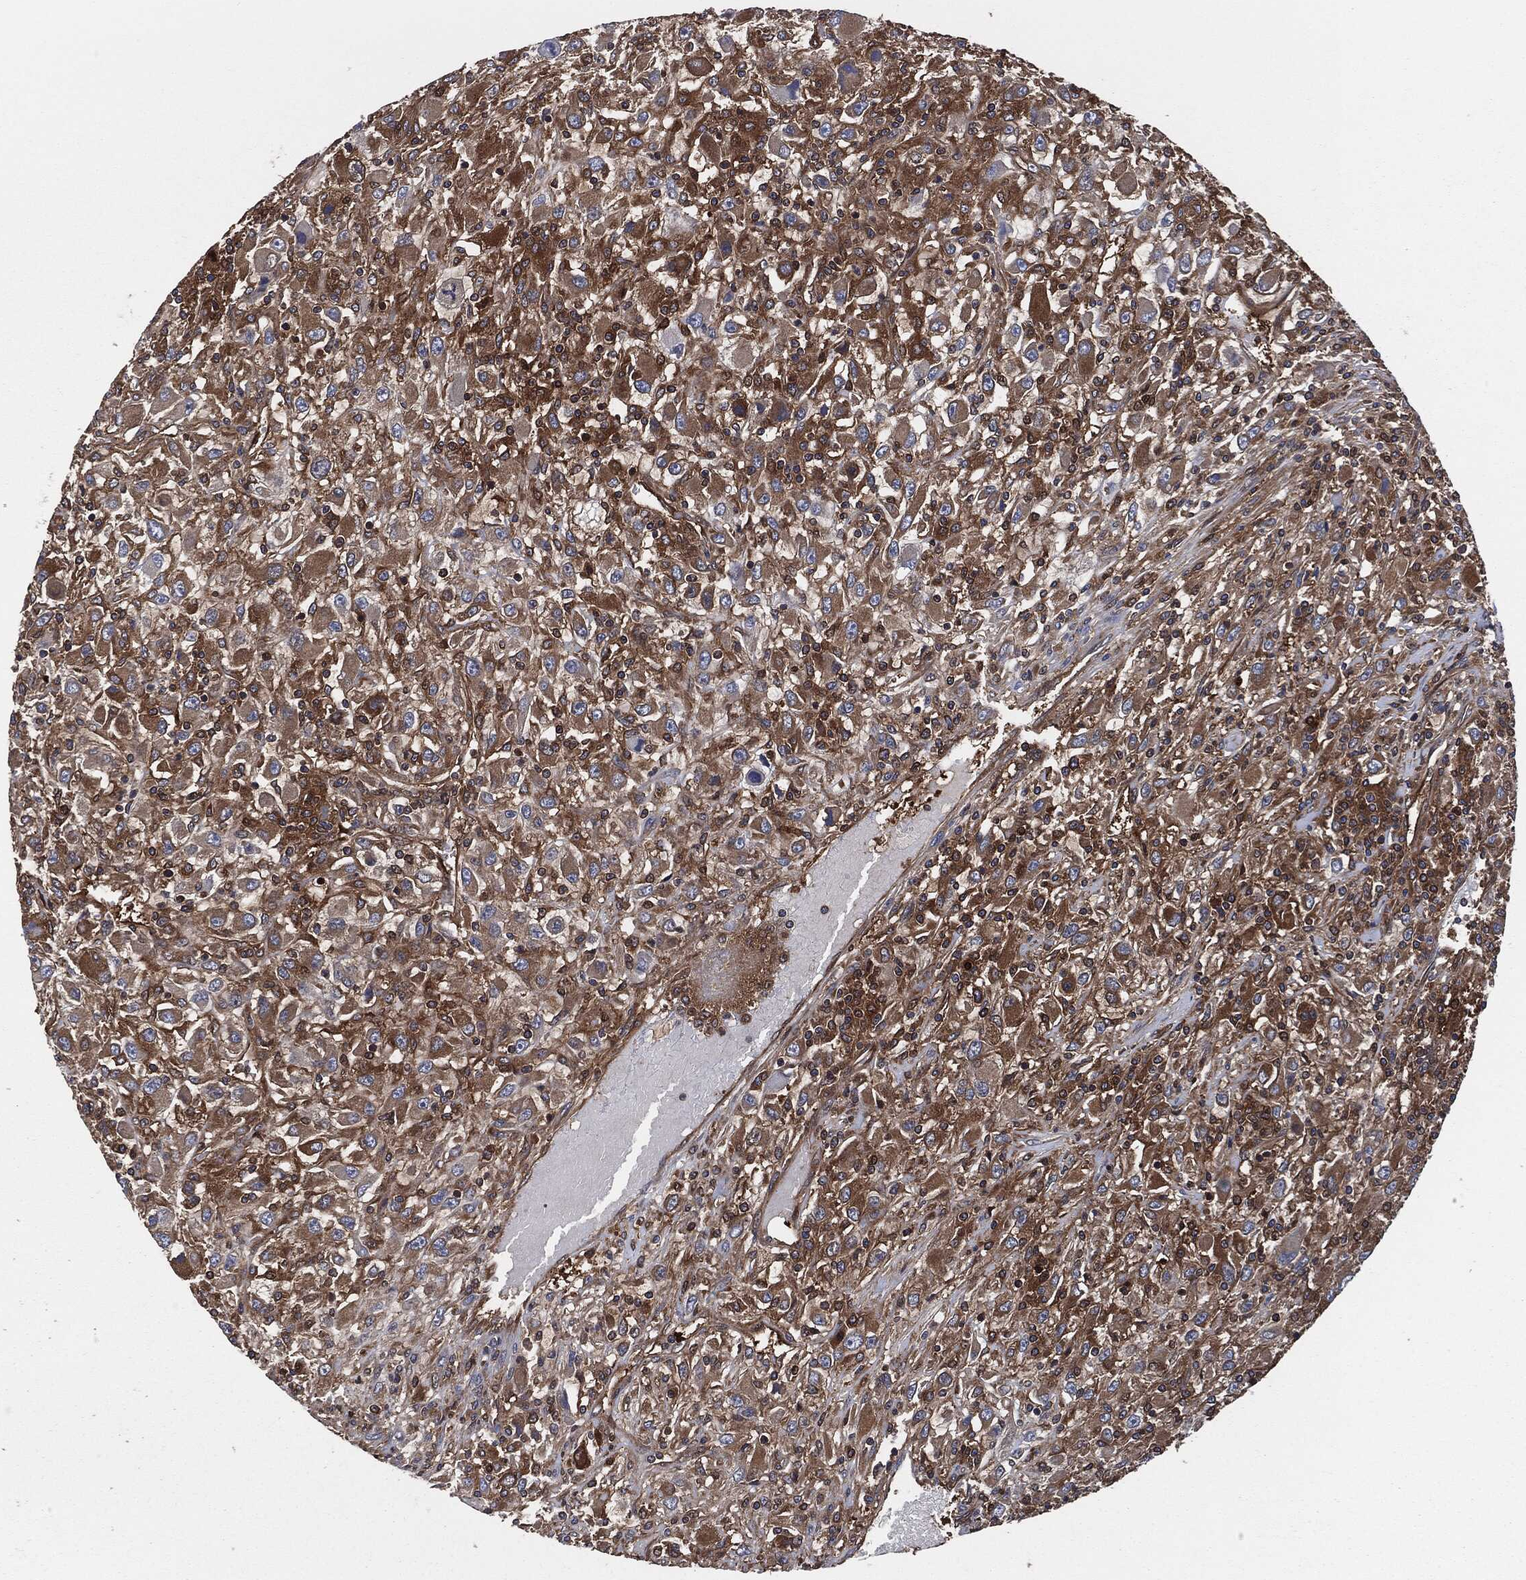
{"staining": {"intensity": "strong", "quantity": ">75%", "location": "cytoplasmic/membranous"}, "tissue": "renal cancer", "cell_type": "Tumor cells", "image_type": "cancer", "snomed": [{"axis": "morphology", "description": "Adenocarcinoma, NOS"}, {"axis": "topography", "description": "Kidney"}], "caption": "Renal adenocarcinoma stained with a protein marker reveals strong staining in tumor cells.", "gene": "XPNPEP1", "patient": {"sex": "female", "age": 67}}